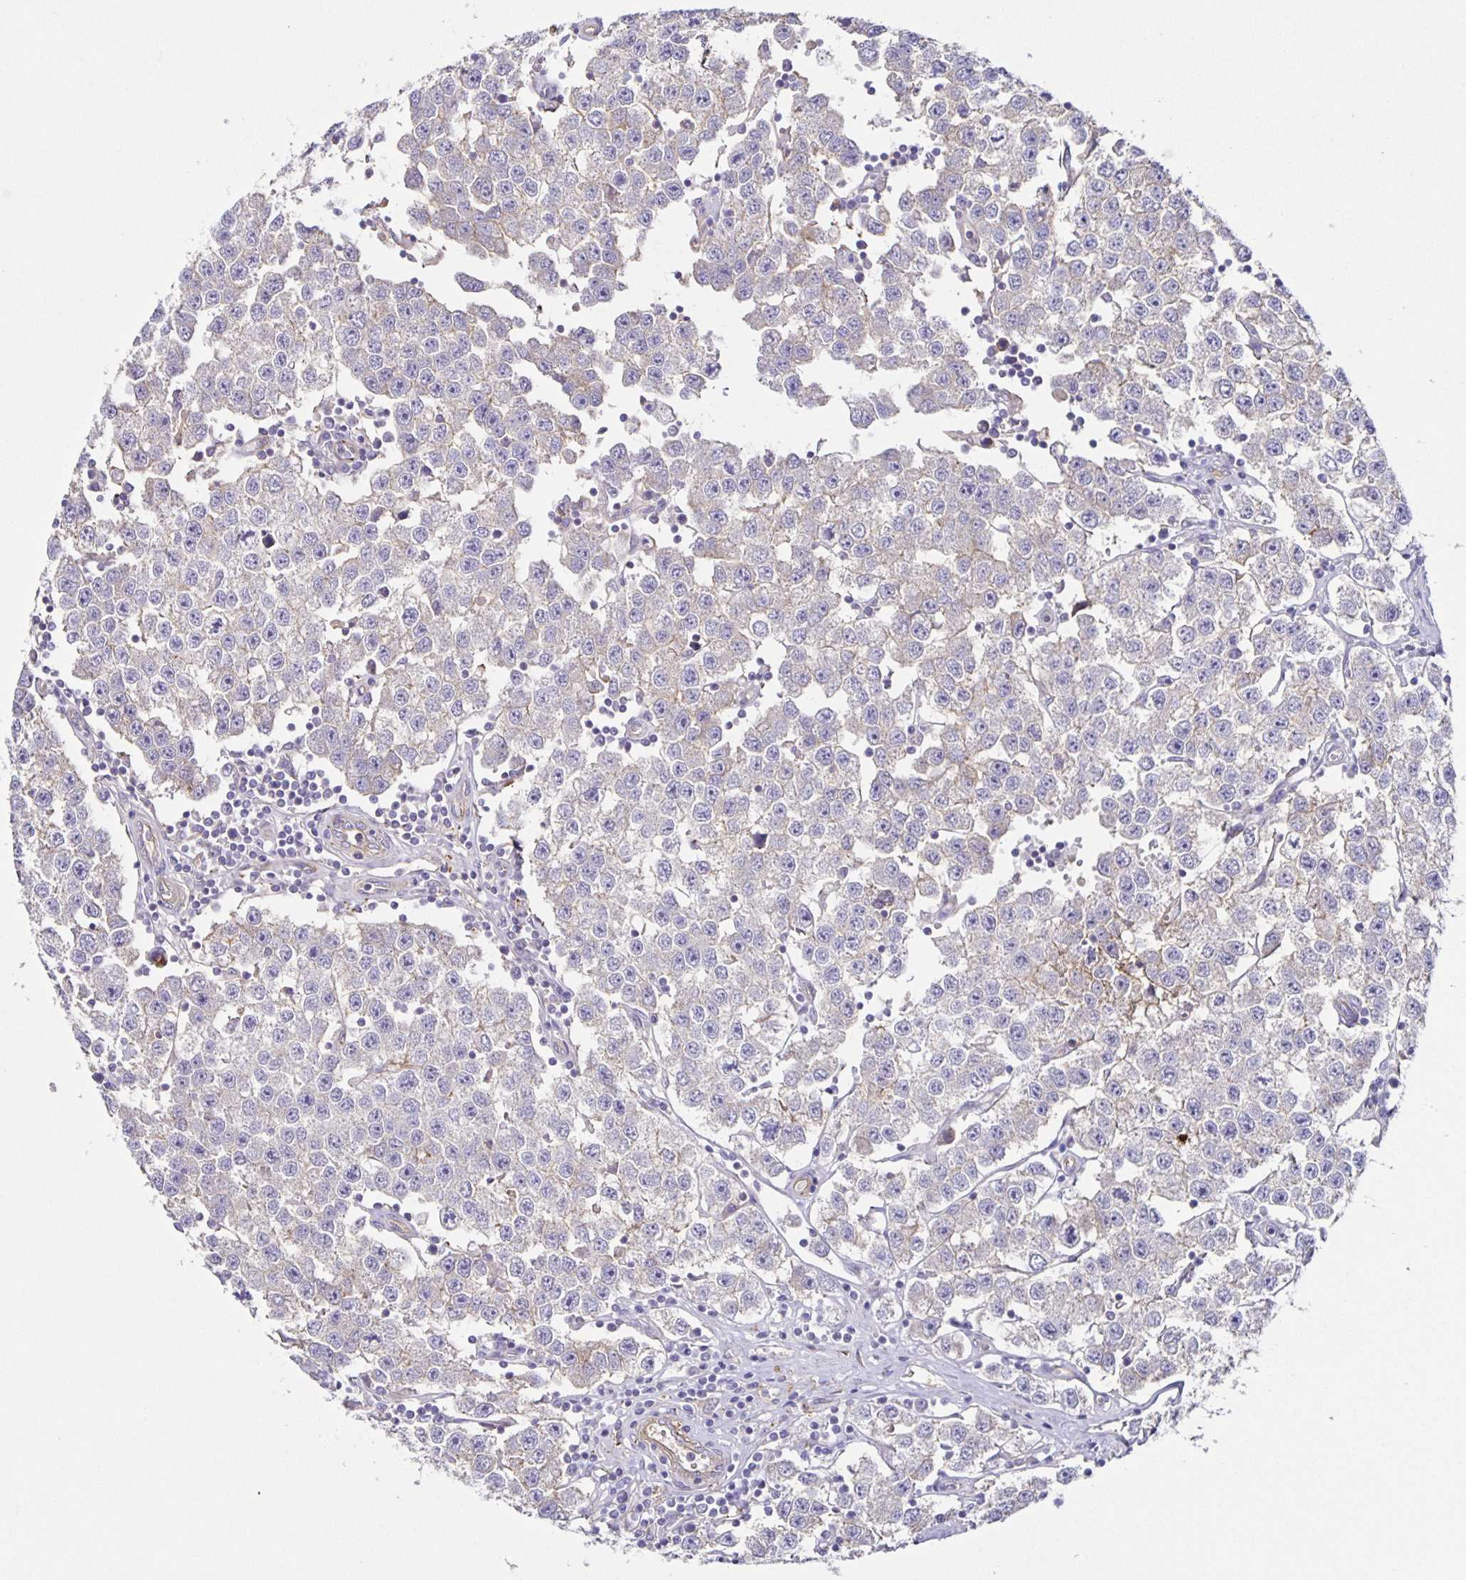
{"staining": {"intensity": "negative", "quantity": "none", "location": "none"}, "tissue": "testis cancer", "cell_type": "Tumor cells", "image_type": "cancer", "snomed": [{"axis": "morphology", "description": "Seminoma, NOS"}, {"axis": "topography", "description": "Testis"}], "caption": "The image reveals no staining of tumor cells in seminoma (testis).", "gene": "ITGA2", "patient": {"sex": "male", "age": 34}}